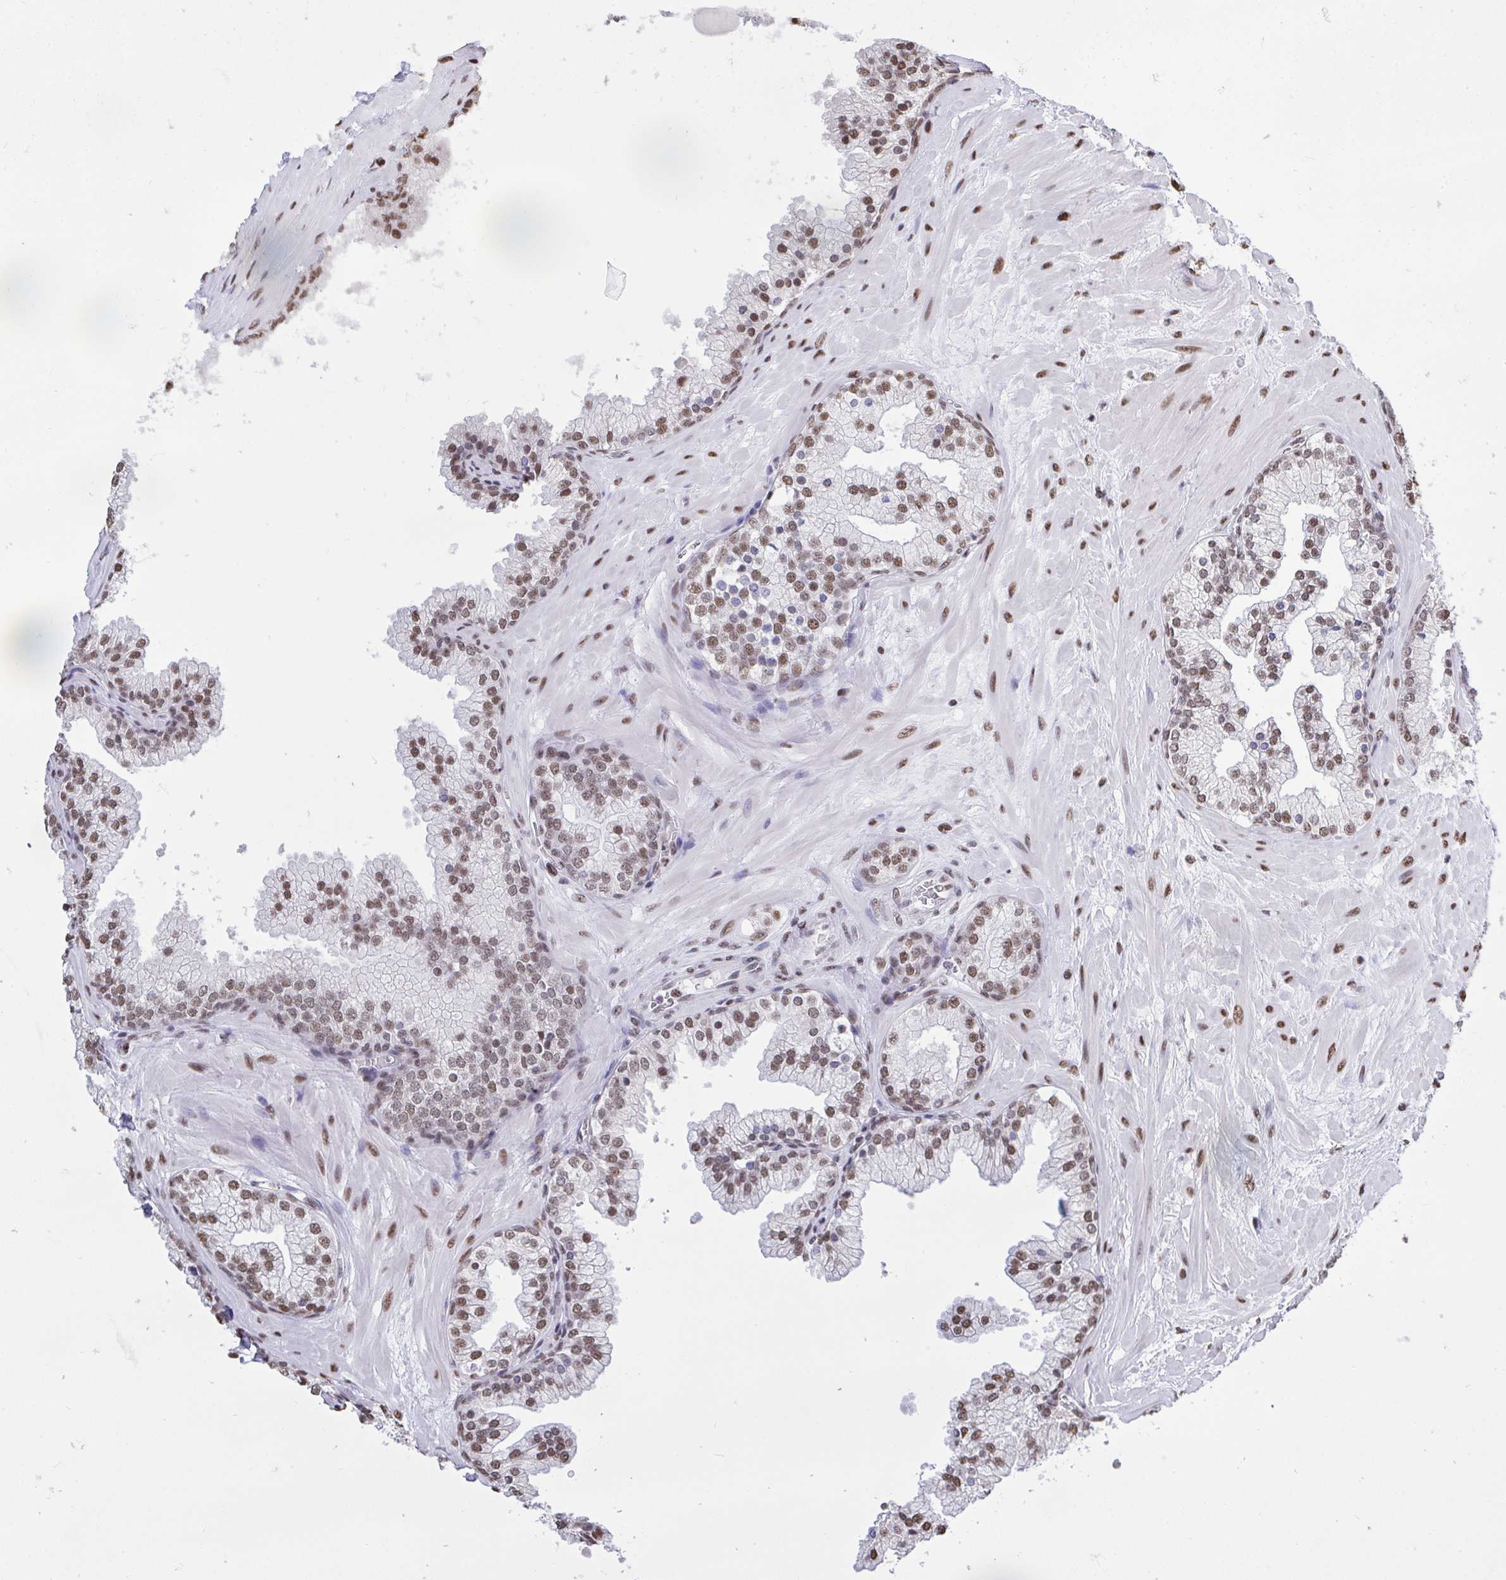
{"staining": {"intensity": "strong", "quantity": "25%-75%", "location": "nuclear"}, "tissue": "prostate", "cell_type": "Glandular cells", "image_type": "normal", "snomed": [{"axis": "morphology", "description": "Normal tissue, NOS"}, {"axis": "topography", "description": "Prostate"}, {"axis": "topography", "description": "Peripheral nerve tissue"}], "caption": "Protein expression analysis of unremarkable prostate exhibits strong nuclear staining in approximately 25%-75% of glandular cells. (DAB (3,3'-diaminobenzidine) IHC with brightfield microscopy, high magnification).", "gene": "HNRNPDL", "patient": {"sex": "male", "age": 61}}